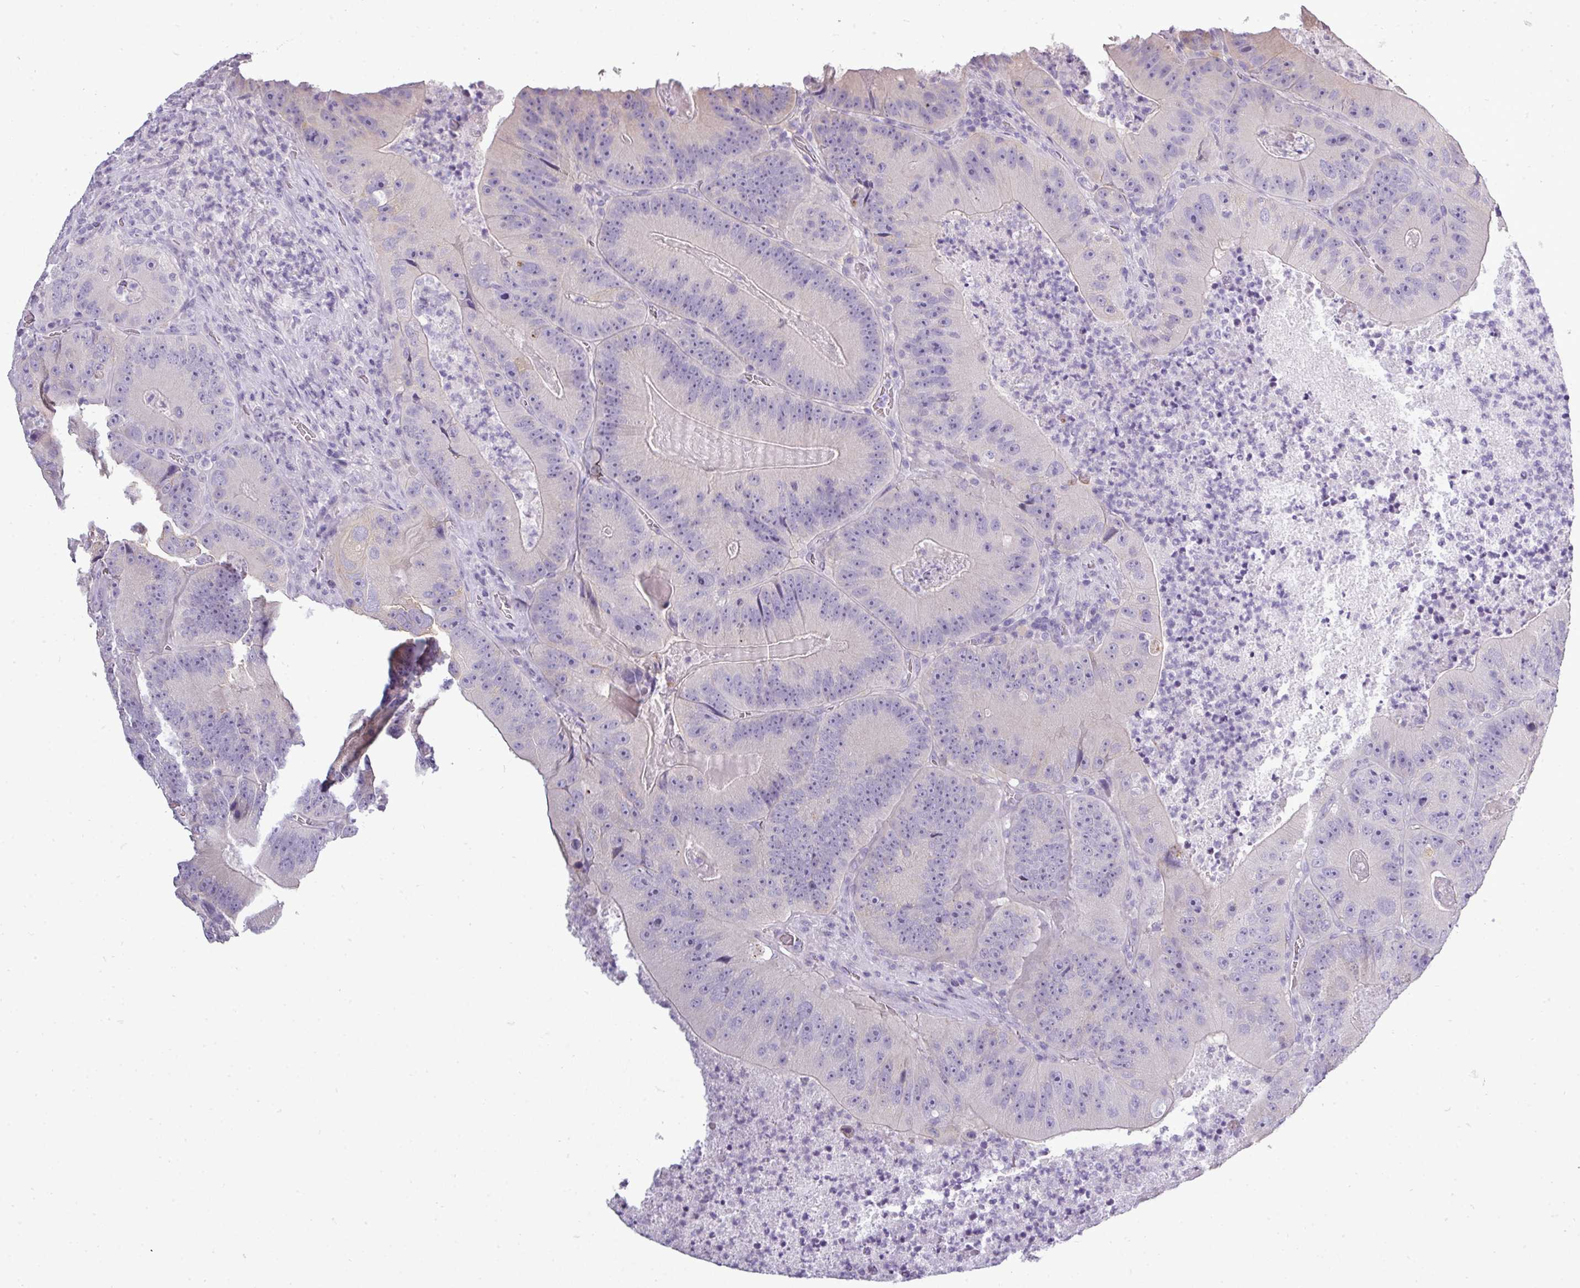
{"staining": {"intensity": "negative", "quantity": "none", "location": "none"}, "tissue": "colorectal cancer", "cell_type": "Tumor cells", "image_type": "cancer", "snomed": [{"axis": "morphology", "description": "Adenocarcinoma, NOS"}, {"axis": "topography", "description": "Colon"}], "caption": "A histopathology image of human colorectal adenocarcinoma is negative for staining in tumor cells. (DAB IHC with hematoxylin counter stain).", "gene": "DNAAF9", "patient": {"sex": "female", "age": 86}}